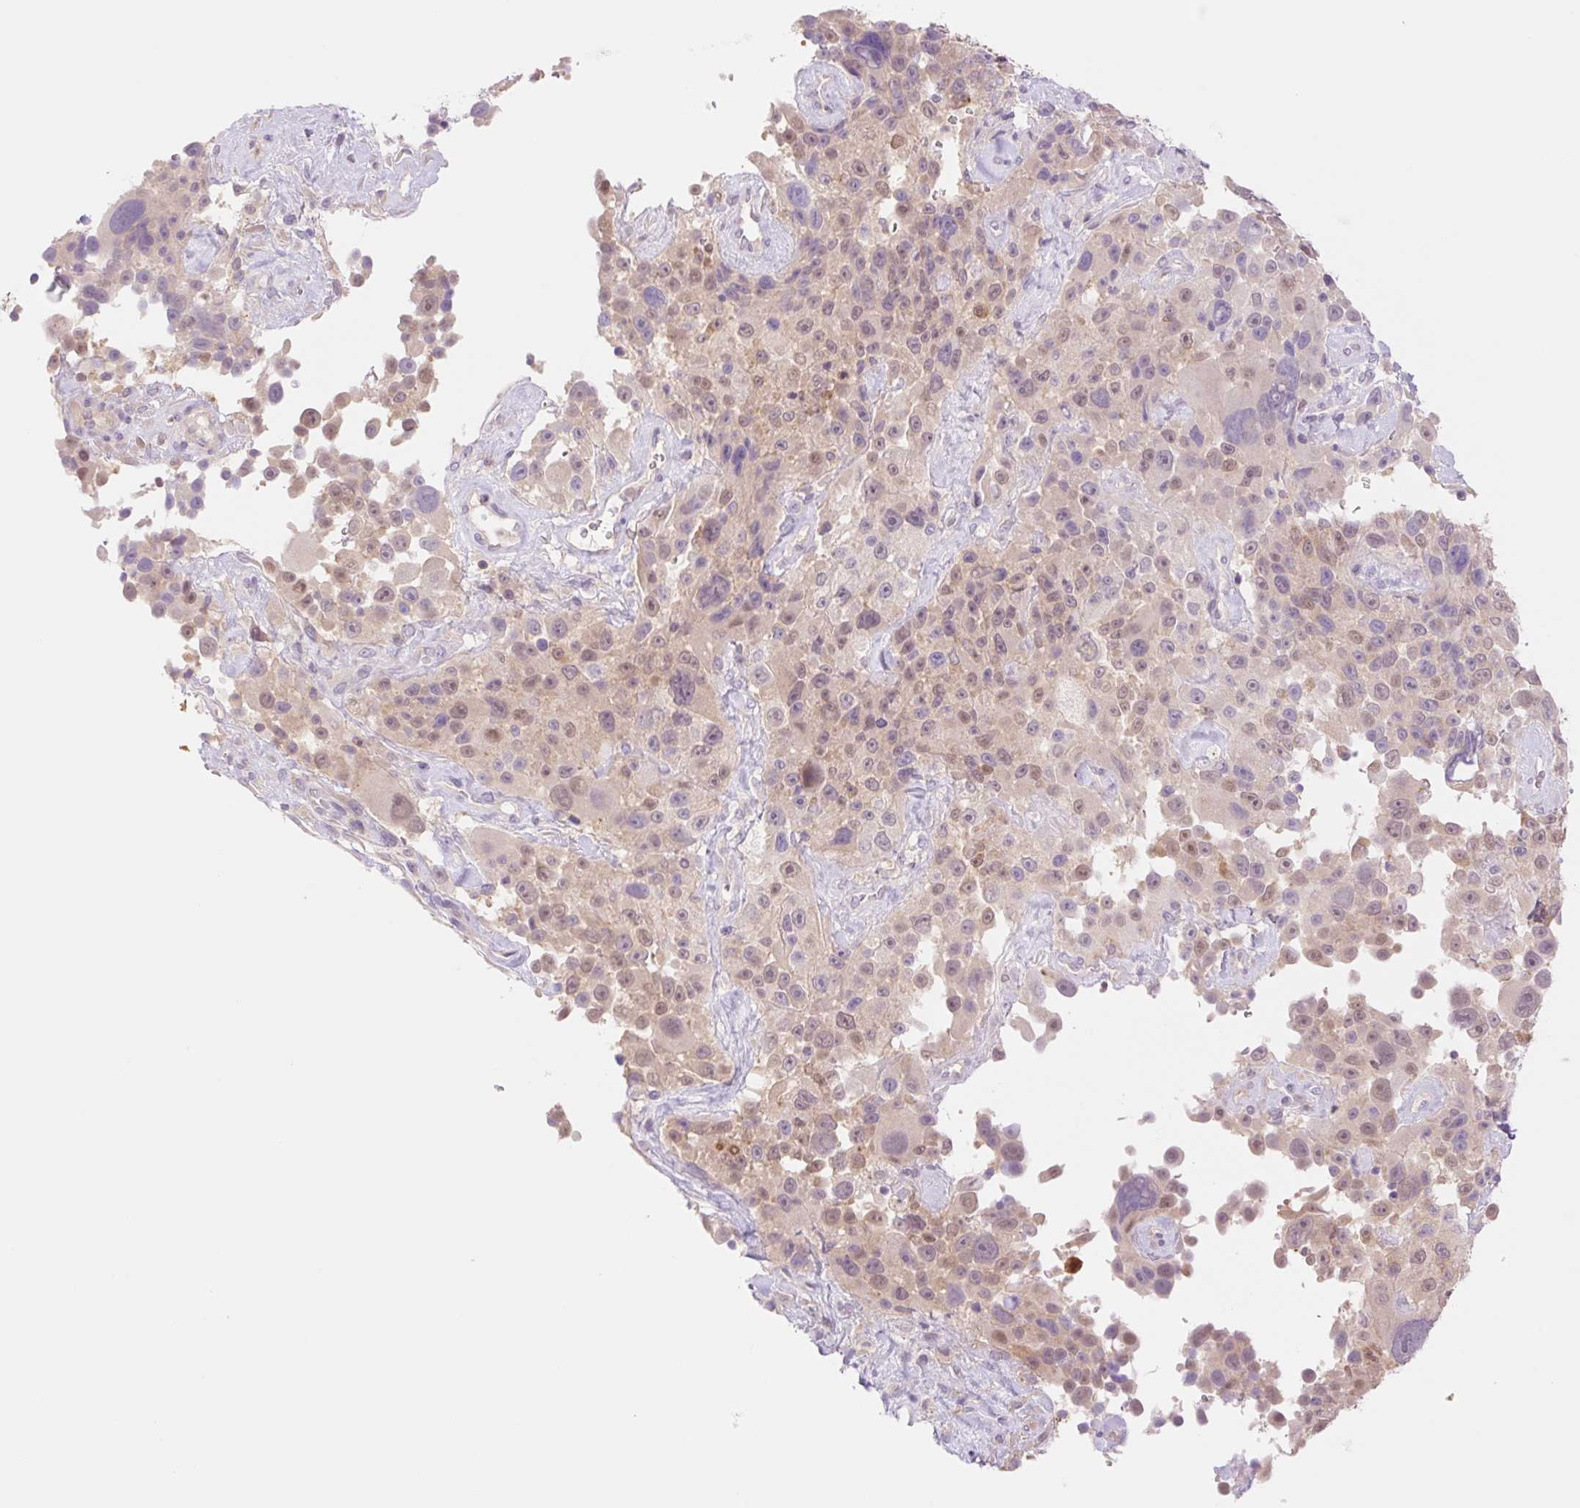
{"staining": {"intensity": "weak", "quantity": ">75%", "location": "nuclear"}, "tissue": "melanoma", "cell_type": "Tumor cells", "image_type": "cancer", "snomed": [{"axis": "morphology", "description": "Malignant melanoma, Metastatic site"}, {"axis": "topography", "description": "Lymph node"}], "caption": "A brown stain labels weak nuclear expression of a protein in human melanoma tumor cells.", "gene": "HEBP1", "patient": {"sex": "male", "age": 62}}